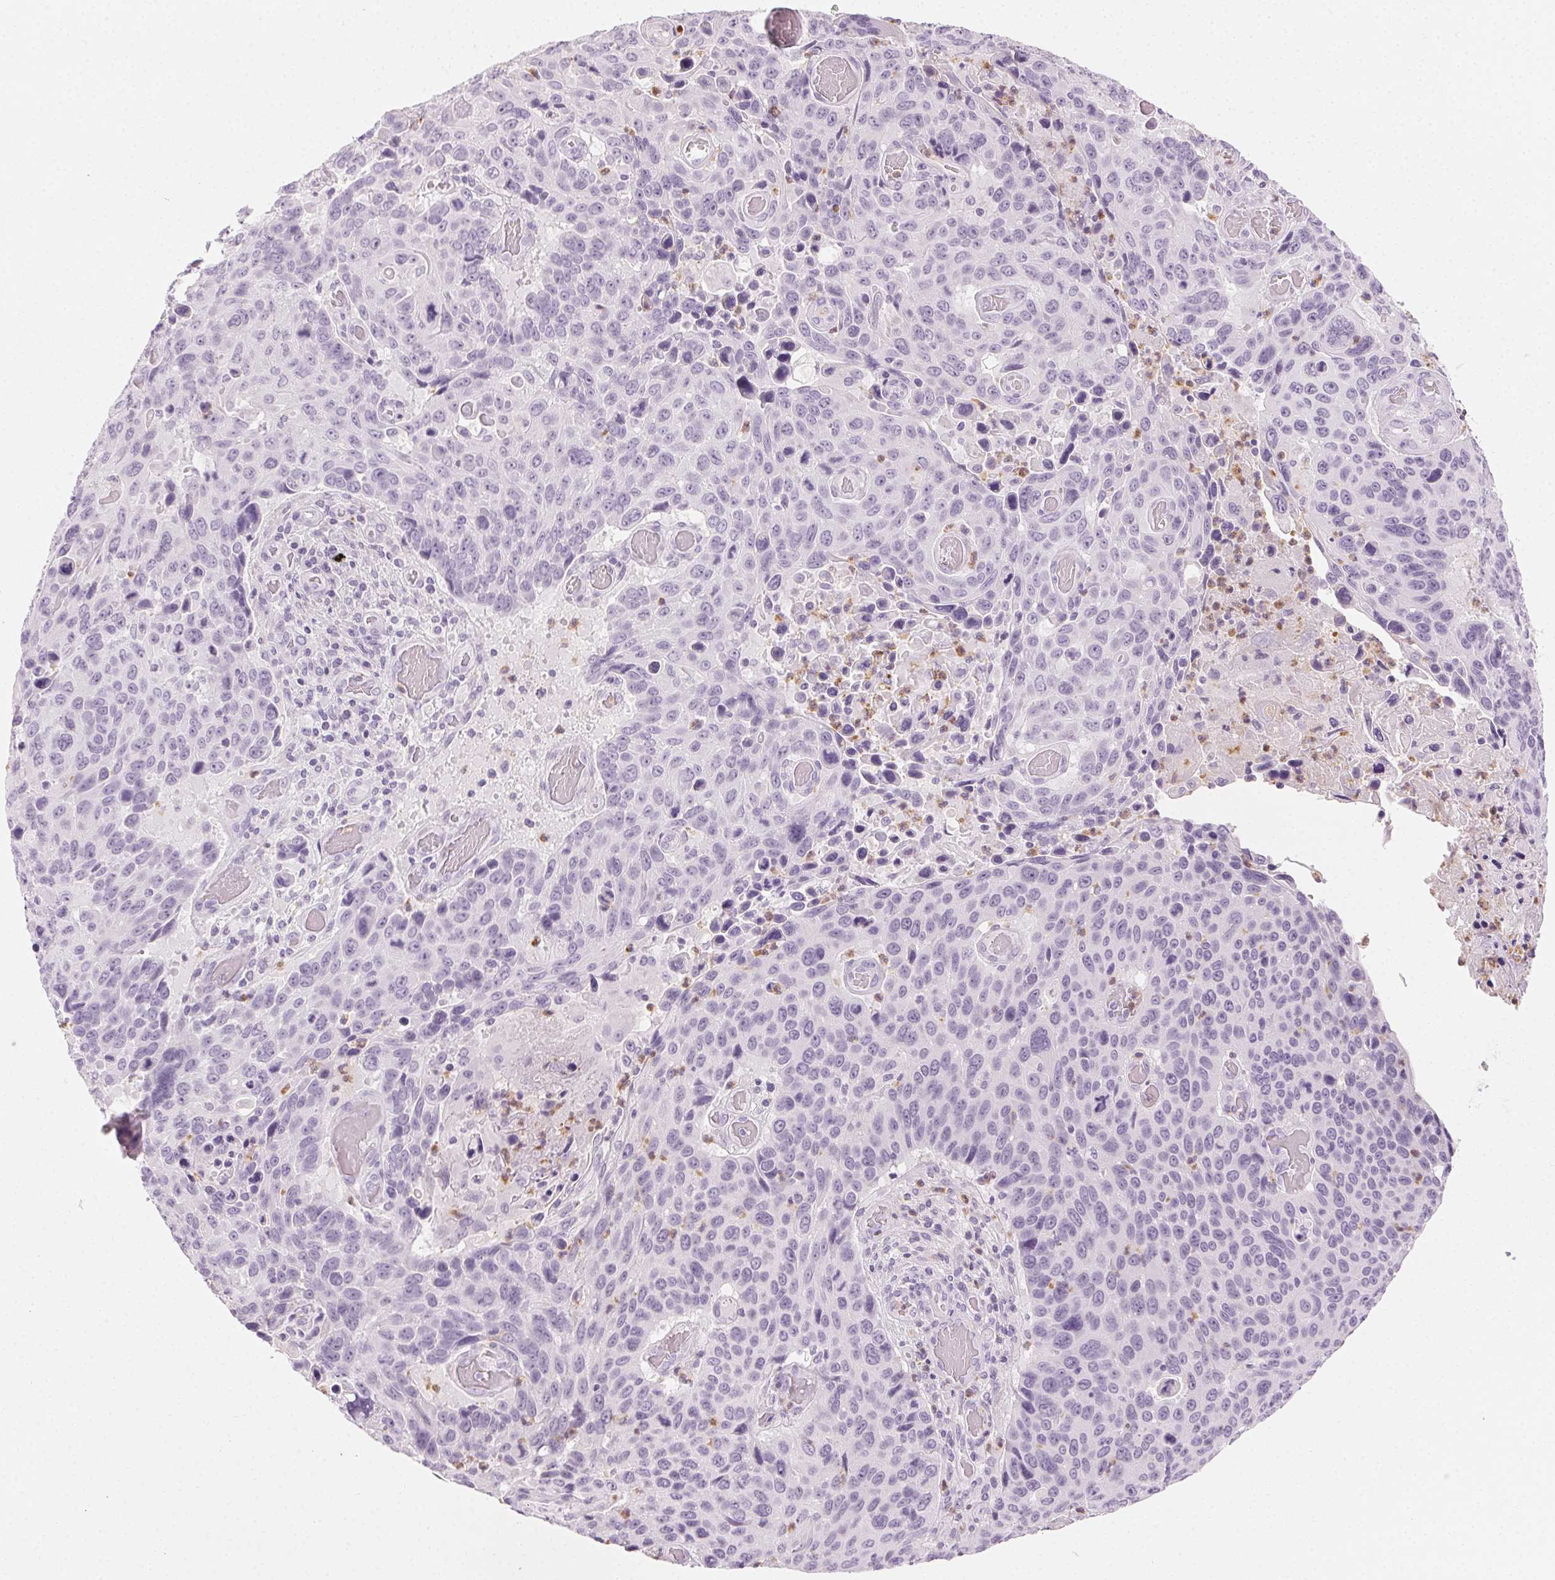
{"staining": {"intensity": "negative", "quantity": "none", "location": "none"}, "tissue": "lung cancer", "cell_type": "Tumor cells", "image_type": "cancer", "snomed": [{"axis": "morphology", "description": "Squamous cell carcinoma, NOS"}, {"axis": "topography", "description": "Lung"}], "caption": "DAB immunohistochemical staining of lung cancer (squamous cell carcinoma) displays no significant expression in tumor cells.", "gene": "MPO", "patient": {"sex": "male", "age": 68}}